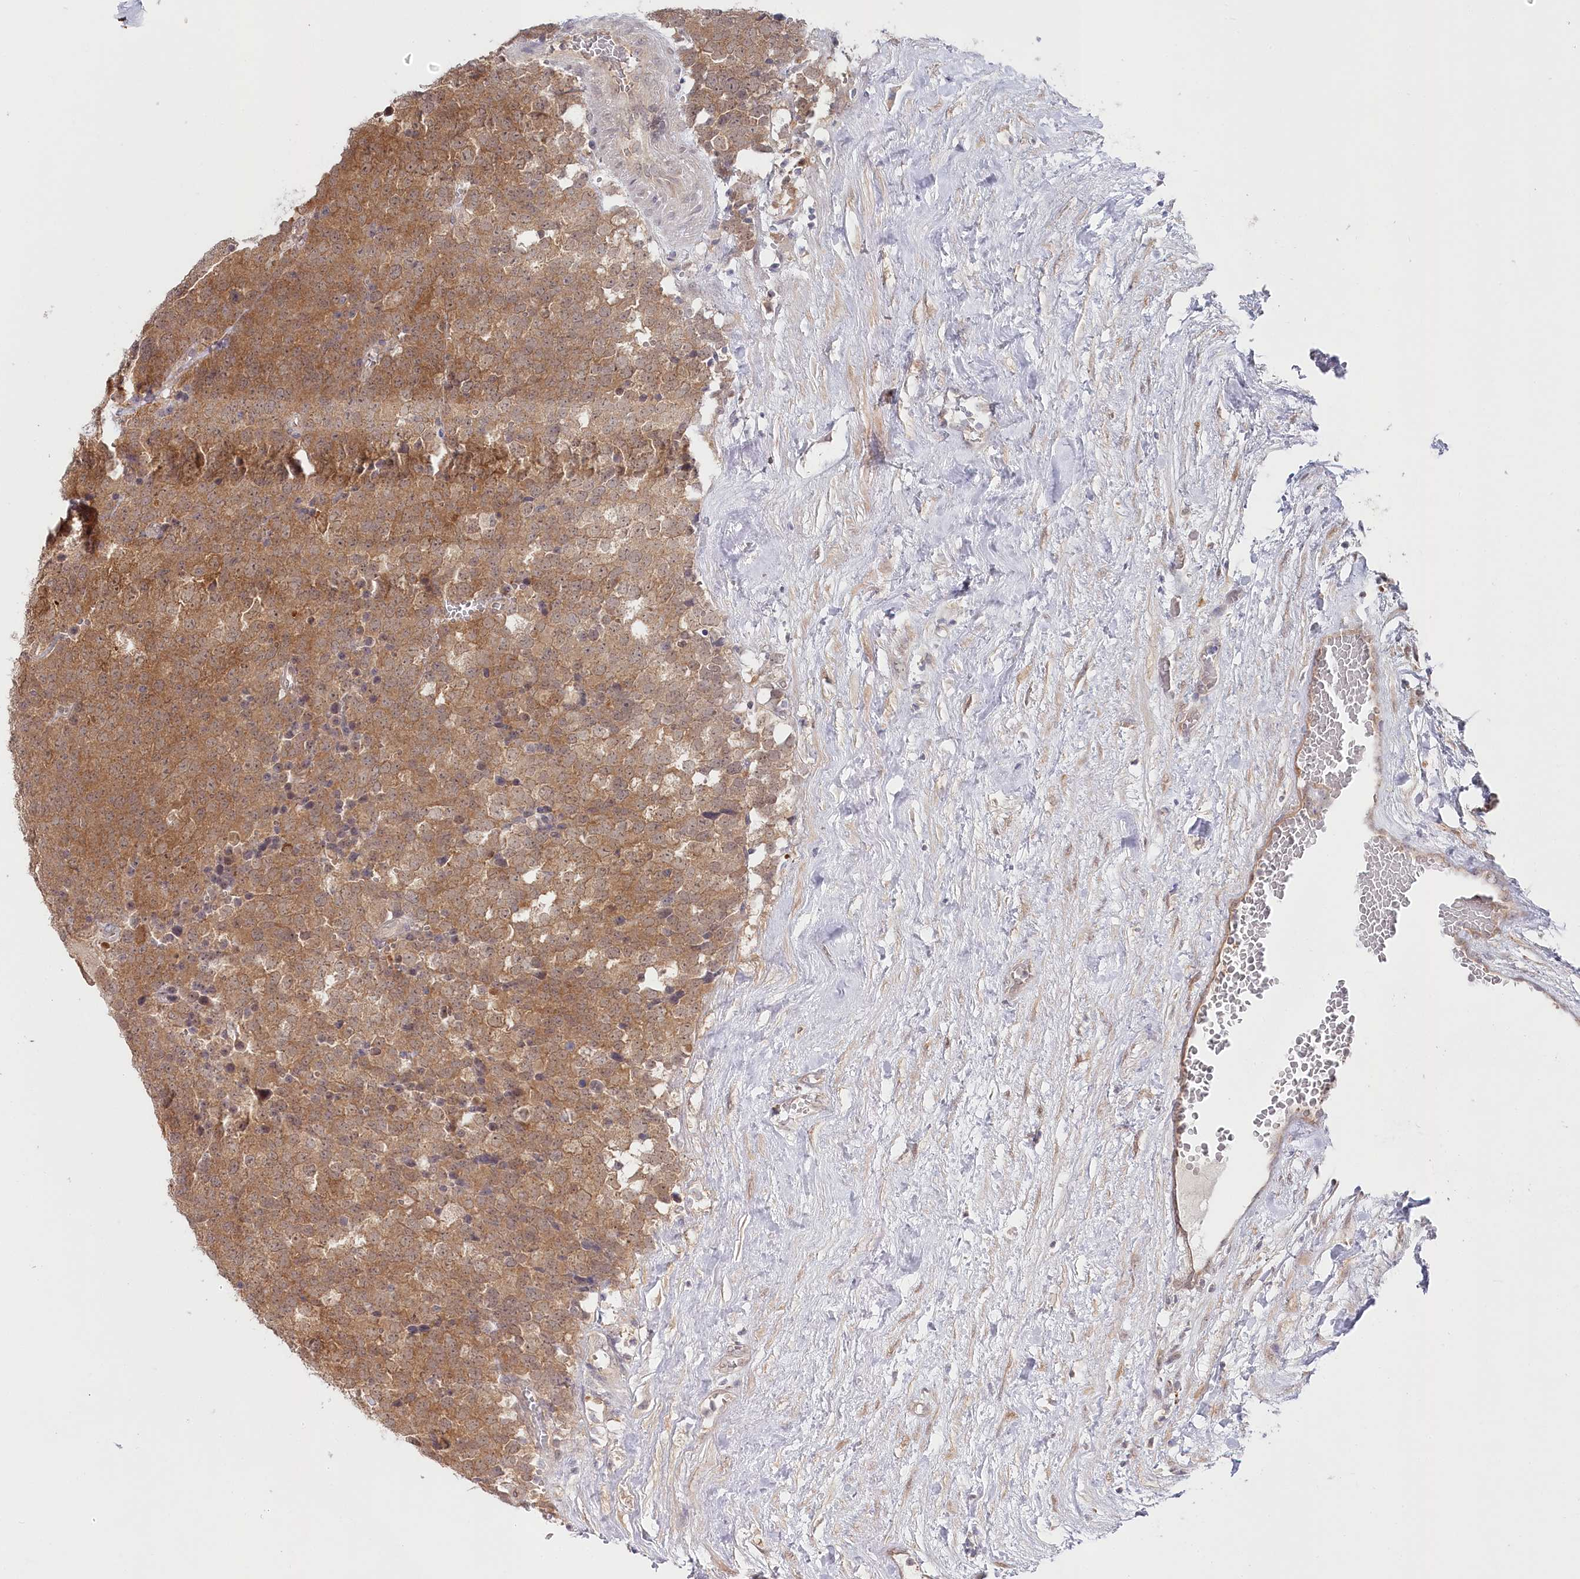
{"staining": {"intensity": "moderate", "quantity": ">75%", "location": "cytoplasmic/membranous"}, "tissue": "testis cancer", "cell_type": "Tumor cells", "image_type": "cancer", "snomed": [{"axis": "morphology", "description": "Seminoma, NOS"}, {"axis": "topography", "description": "Testis"}], "caption": "Immunohistochemical staining of testis cancer demonstrates medium levels of moderate cytoplasmic/membranous protein staining in about >75% of tumor cells.", "gene": "AAMDC", "patient": {"sex": "male", "age": 71}}